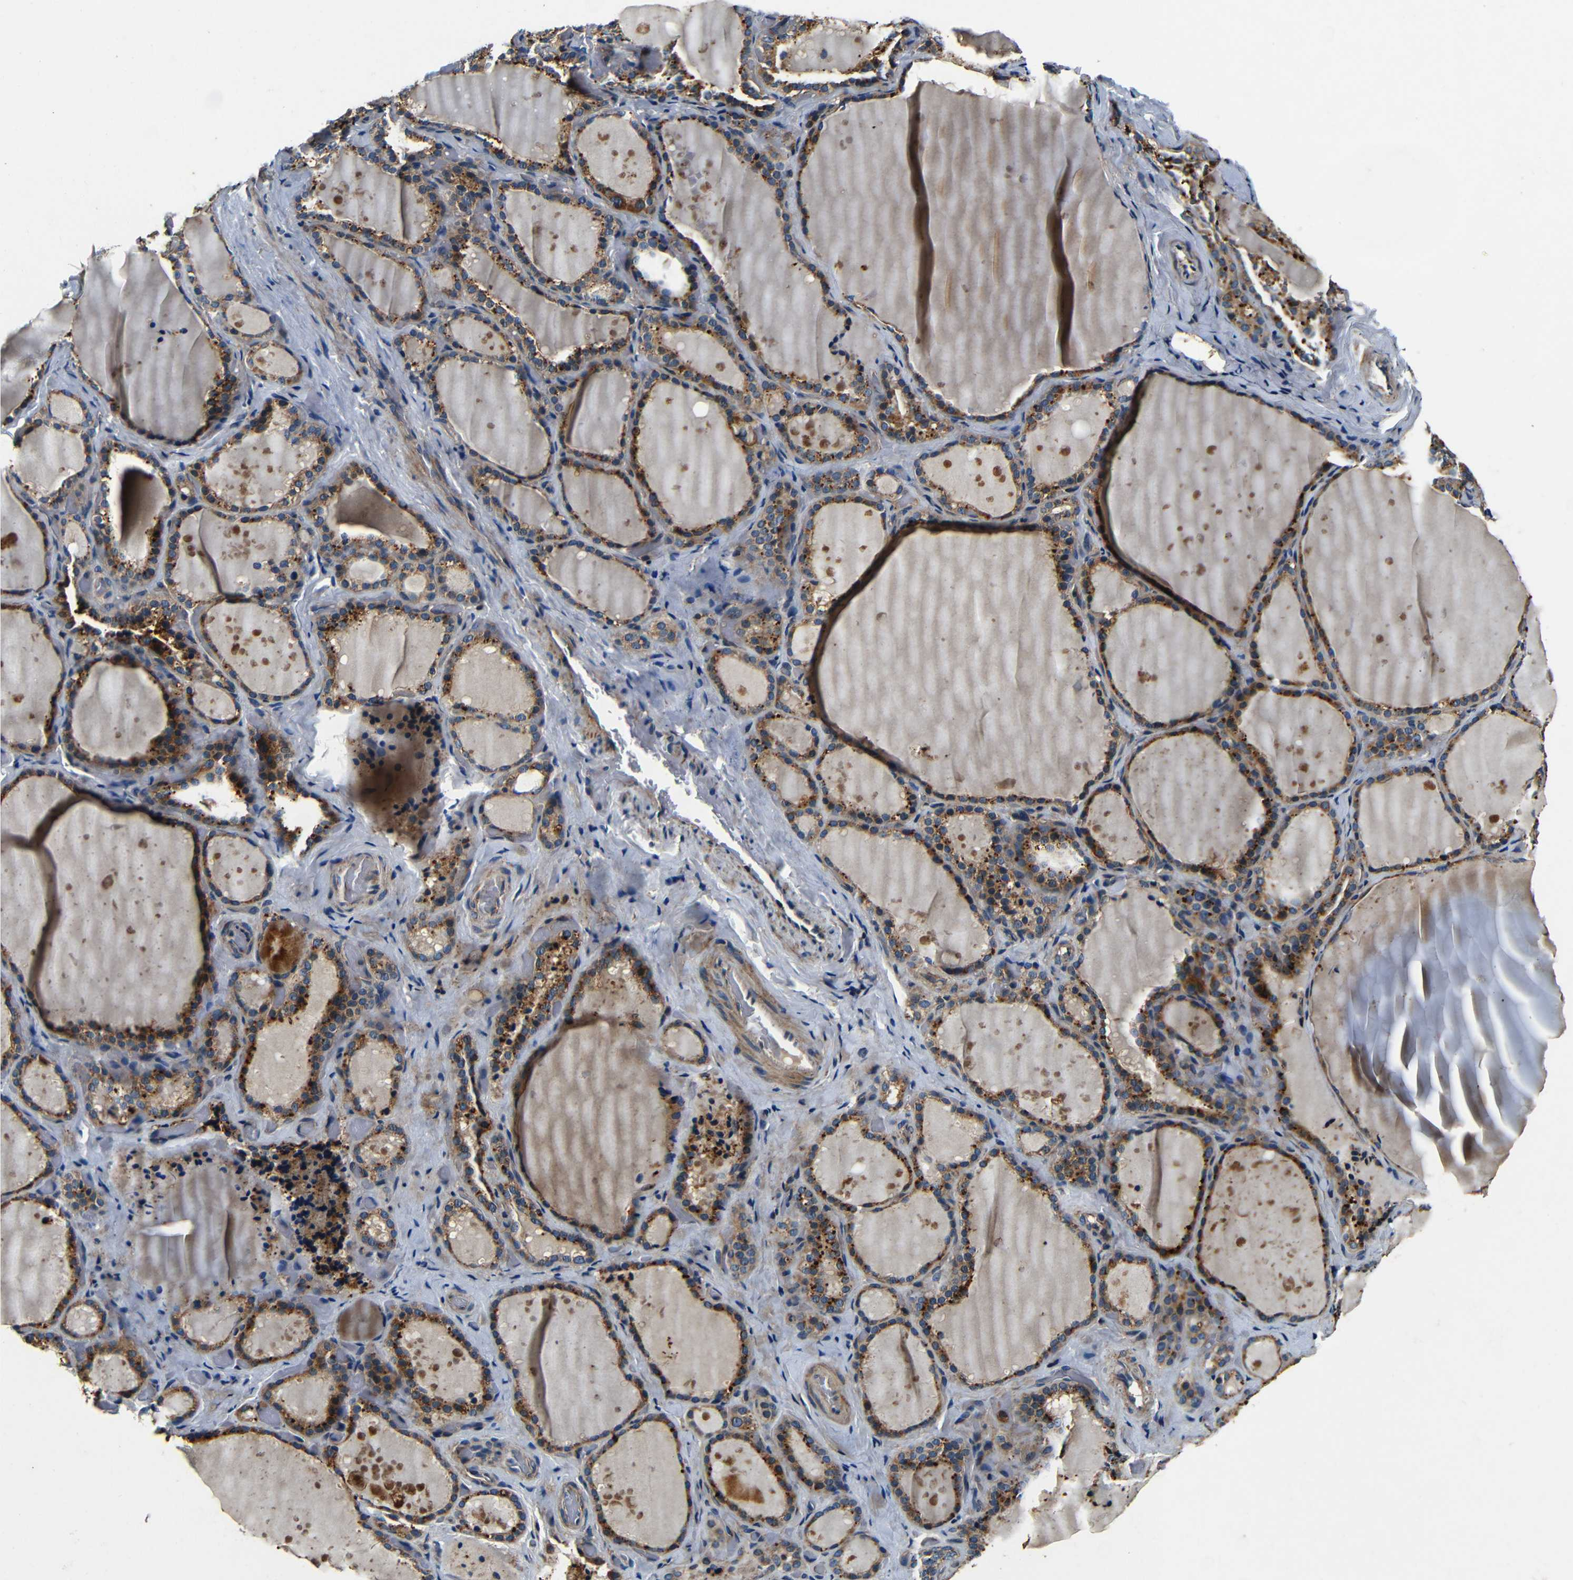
{"staining": {"intensity": "moderate", "quantity": ">75%", "location": "cytoplasmic/membranous"}, "tissue": "thyroid gland", "cell_type": "Glandular cells", "image_type": "normal", "snomed": [{"axis": "morphology", "description": "Normal tissue, NOS"}, {"axis": "topography", "description": "Thyroid gland"}], "caption": "Immunohistochemical staining of benign human thyroid gland displays moderate cytoplasmic/membranous protein staining in about >75% of glandular cells.", "gene": "MTX1", "patient": {"sex": "female", "age": 44}}